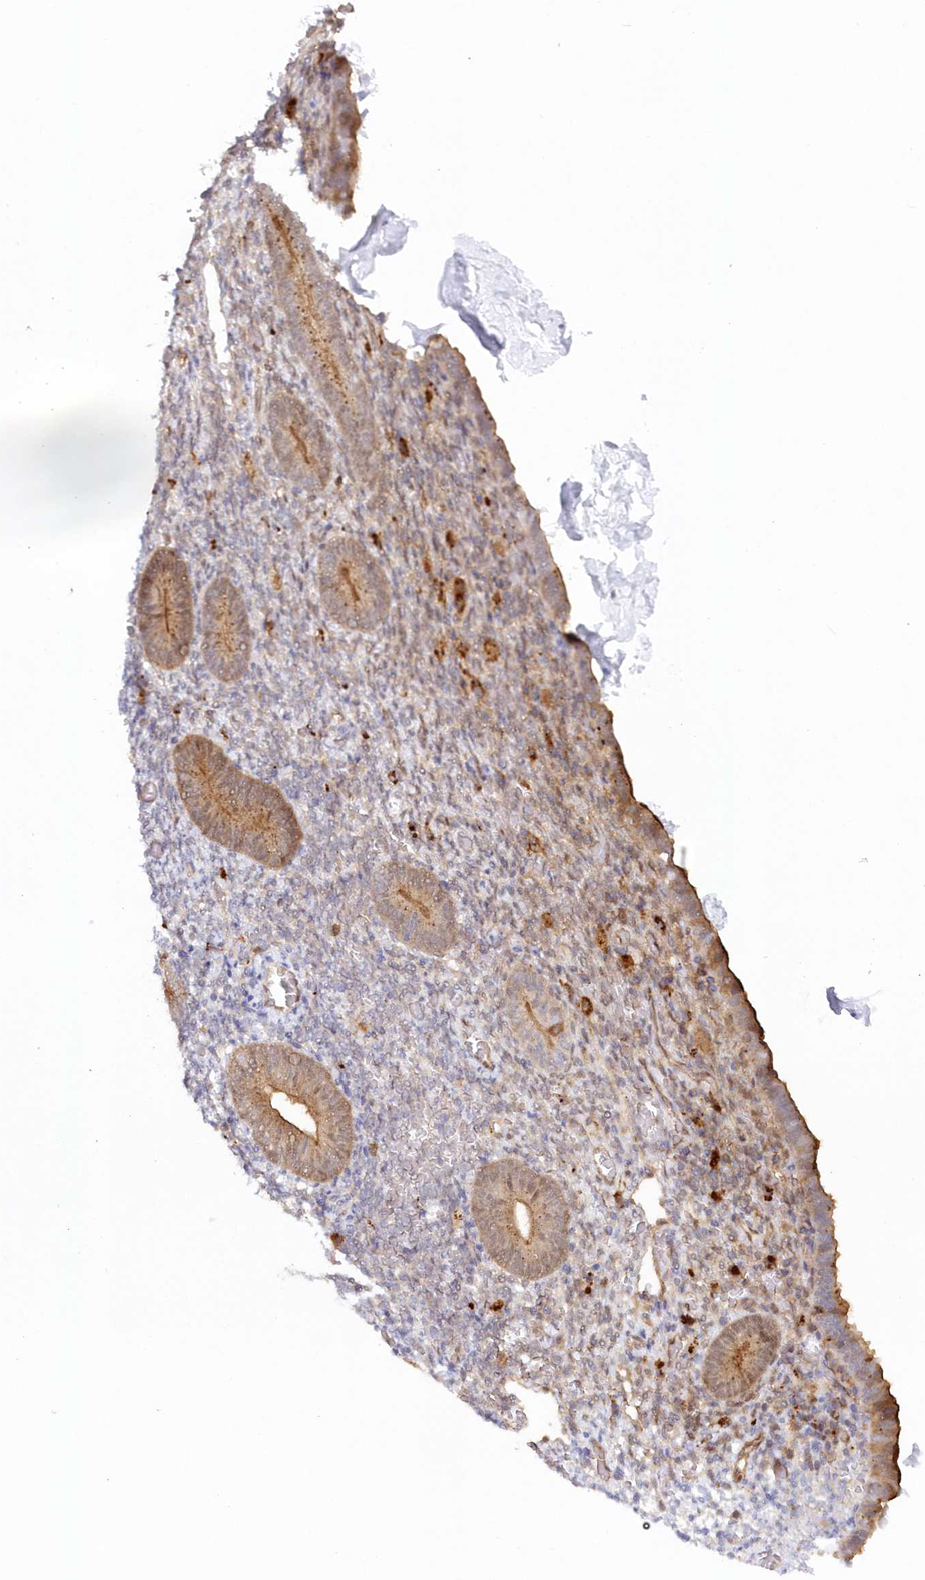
{"staining": {"intensity": "negative", "quantity": "none", "location": "none"}, "tissue": "endometrium", "cell_type": "Cells in endometrial stroma", "image_type": "normal", "snomed": [{"axis": "morphology", "description": "Normal tissue, NOS"}, {"axis": "topography", "description": "Endometrium"}], "caption": "Protein analysis of normal endometrium displays no significant staining in cells in endometrial stroma.", "gene": "GBE1", "patient": {"sex": "female", "age": 51}}